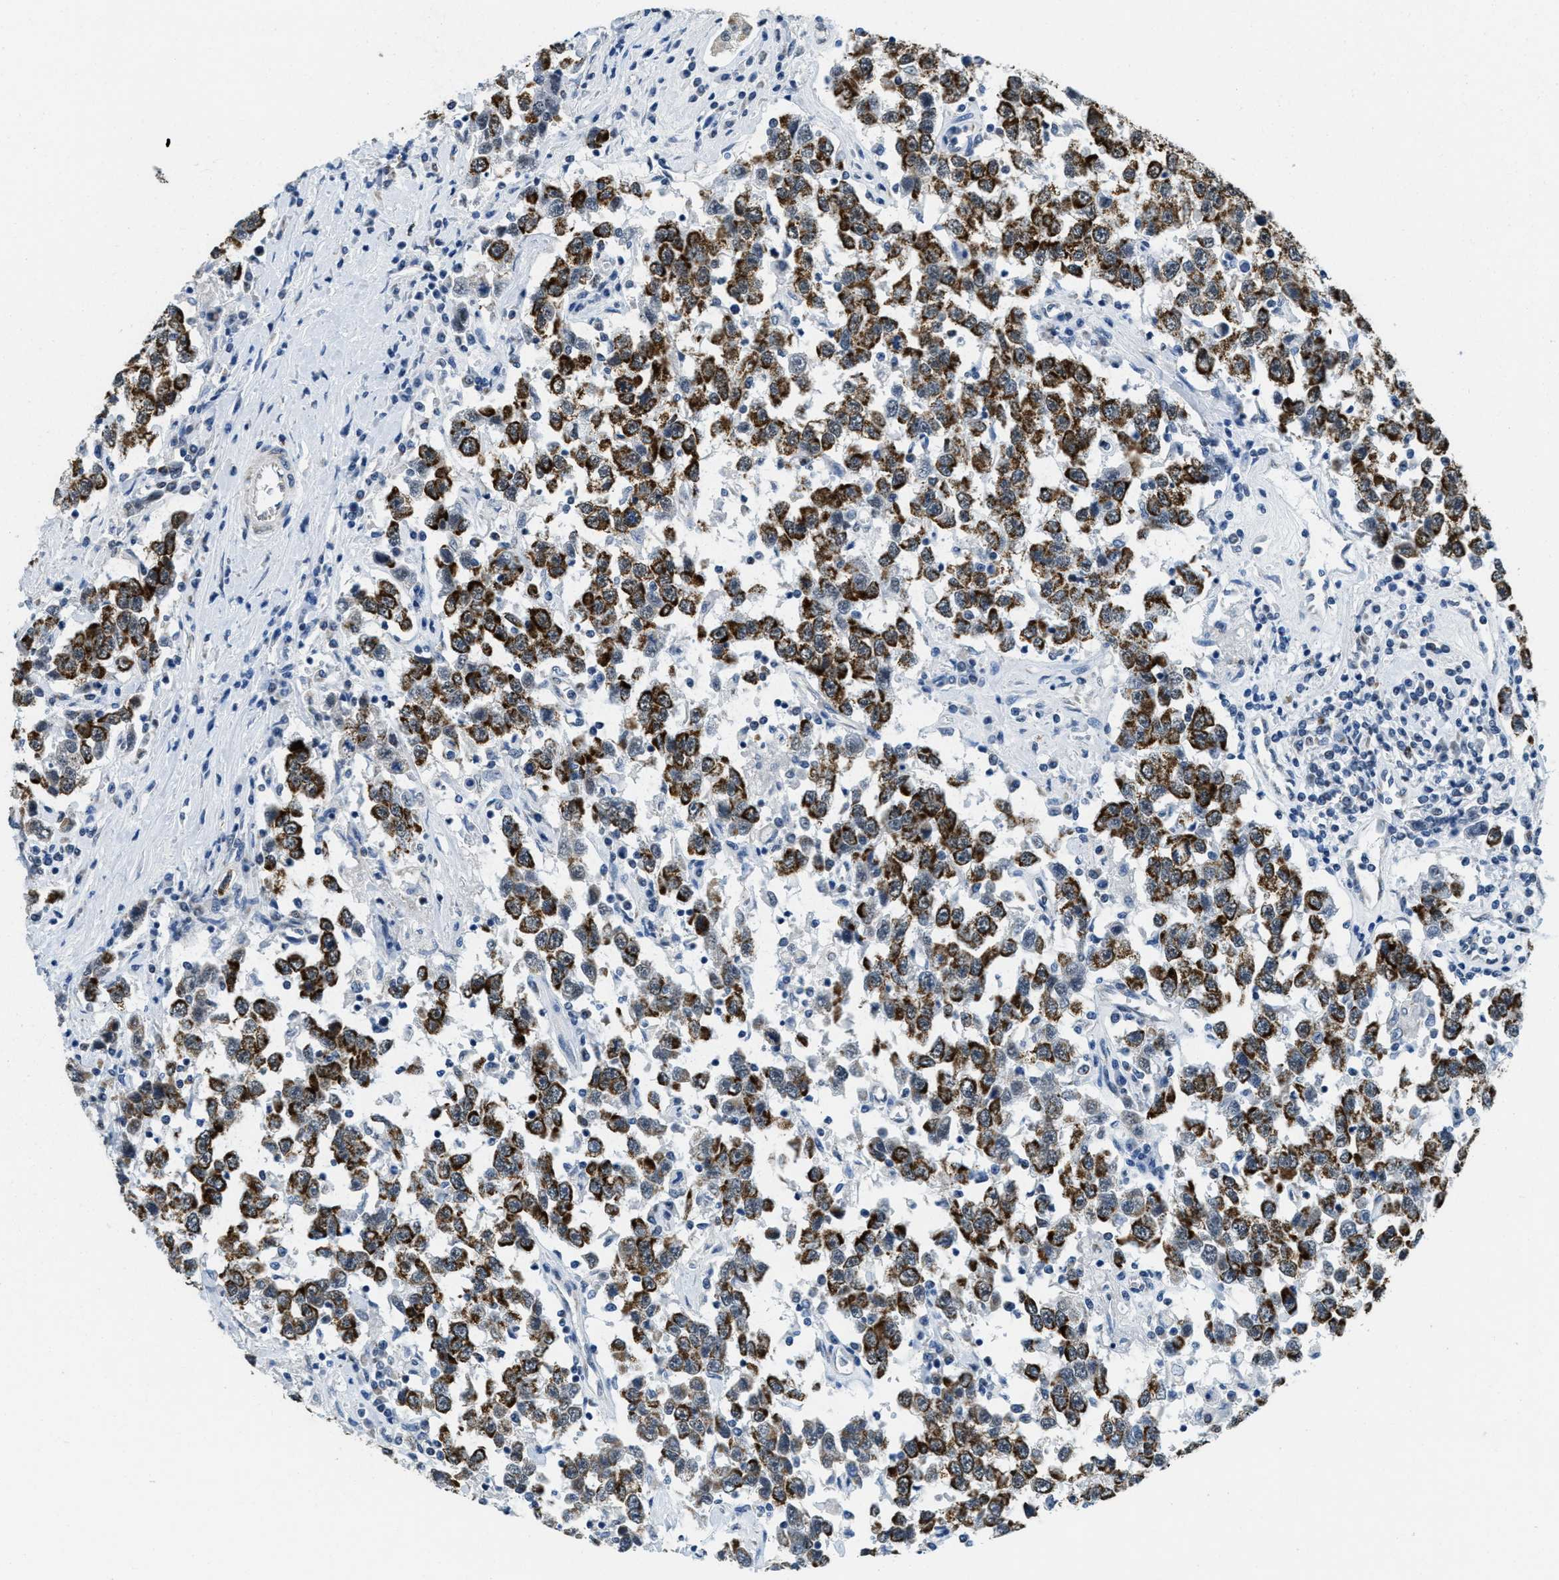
{"staining": {"intensity": "strong", "quantity": ">75%", "location": "cytoplasmic/membranous"}, "tissue": "testis cancer", "cell_type": "Tumor cells", "image_type": "cancer", "snomed": [{"axis": "morphology", "description": "Seminoma, NOS"}, {"axis": "topography", "description": "Testis"}], "caption": "DAB immunohistochemical staining of seminoma (testis) exhibits strong cytoplasmic/membranous protein positivity in approximately >75% of tumor cells.", "gene": "TOMM70", "patient": {"sex": "male", "age": 41}}